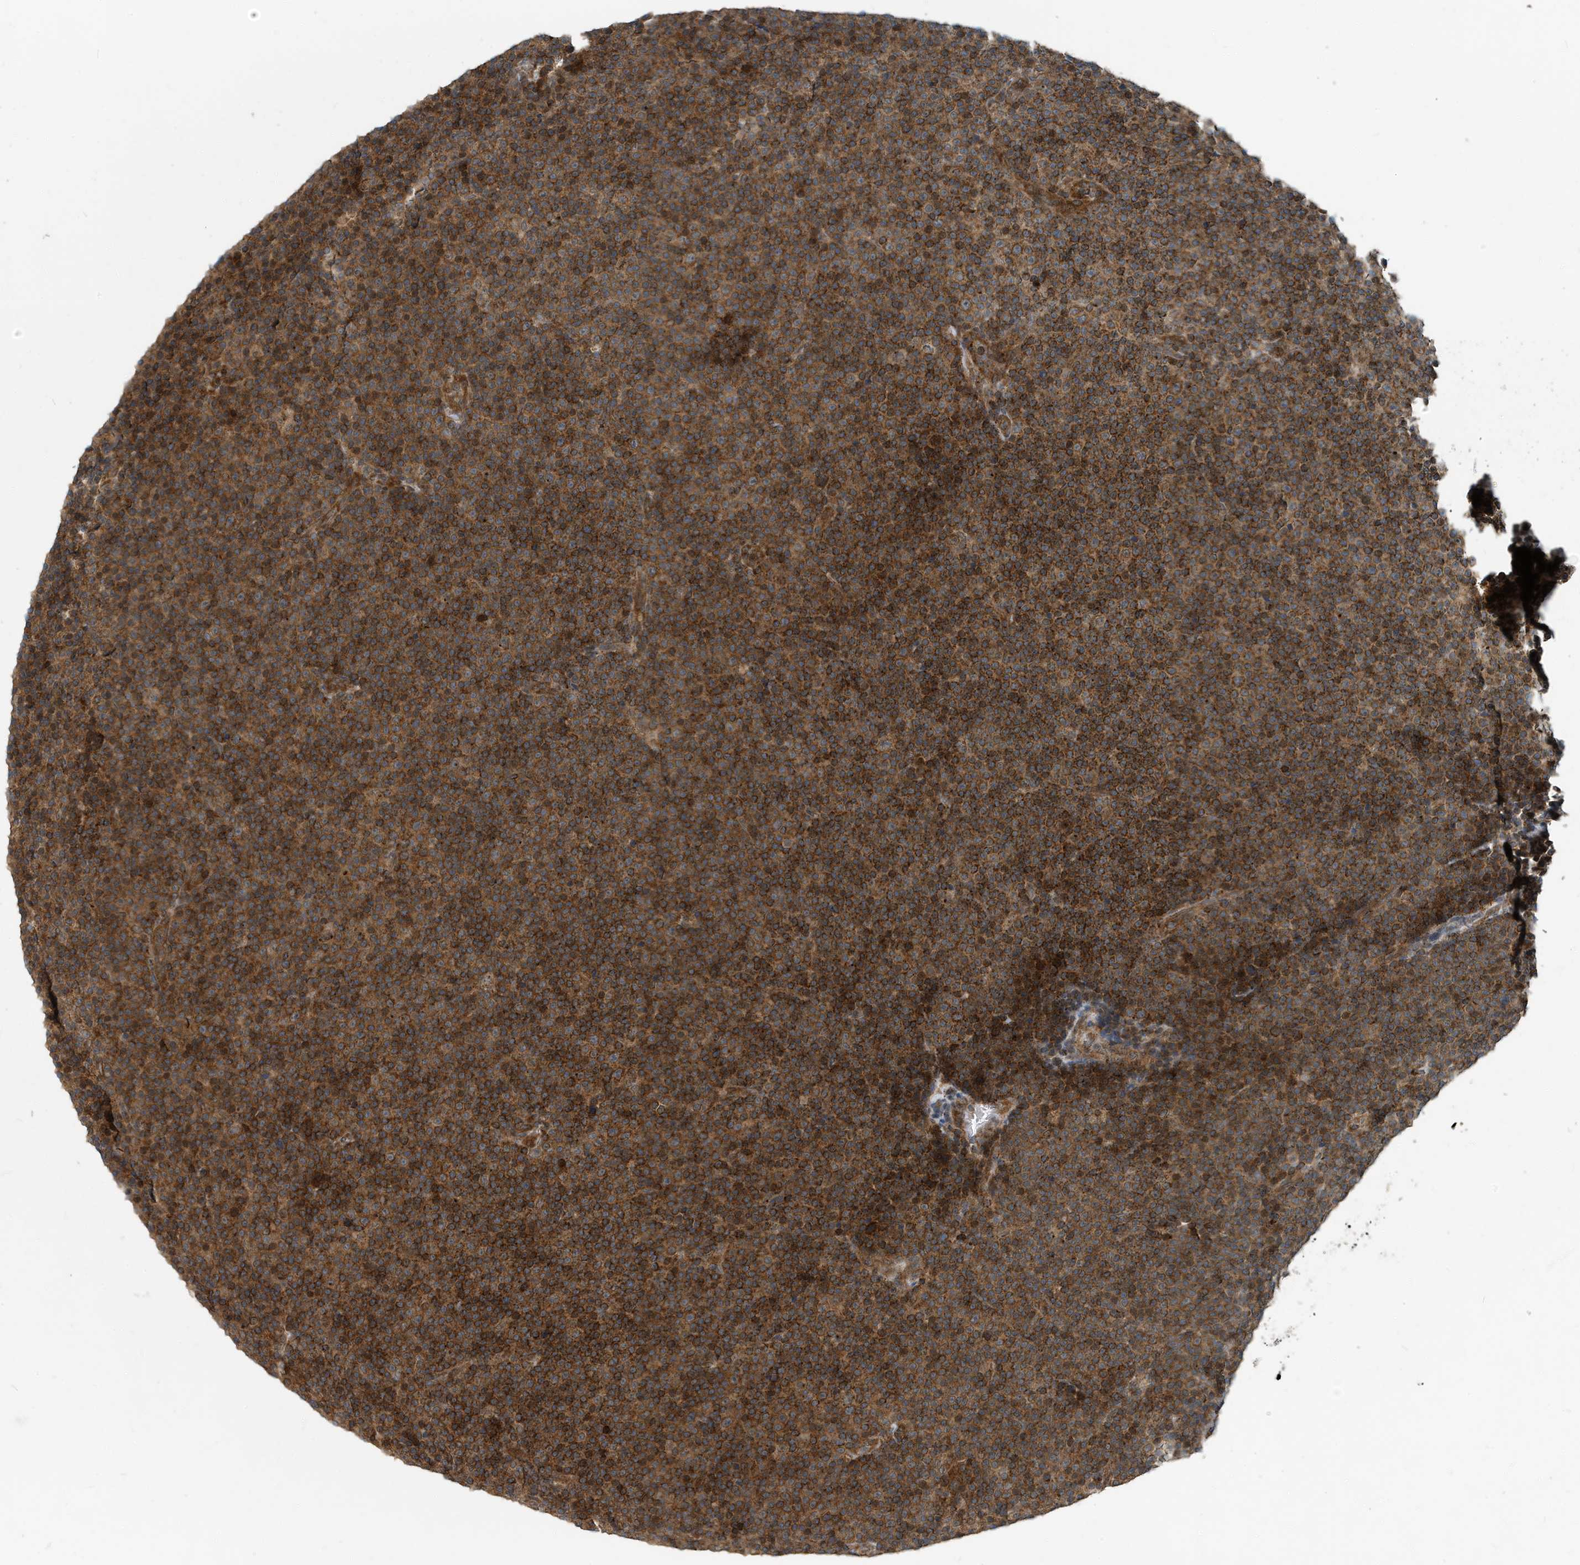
{"staining": {"intensity": "moderate", "quantity": ">75%", "location": "cytoplasmic/membranous"}, "tissue": "lymphoma", "cell_type": "Tumor cells", "image_type": "cancer", "snomed": [{"axis": "morphology", "description": "Malignant lymphoma, non-Hodgkin's type, Low grade"}, {"axis": "topography", "description": "Lymph node"}], "caption": "Immunohistochemistry staining of lymphoma, which displays medium levels of moderate cytoplasmic/membranous staining in approximately >75% of tumor cells indicating moderate cytoplasmic/membranous protein positivity. The staining was performed using DAB (3,3'-diaminobenzidine) (brown) for protein detection and nuclei were counterstained in hematoxylin (blue).", "gene": "KIF15", "patient": {"sex": "female", "age": 67}}